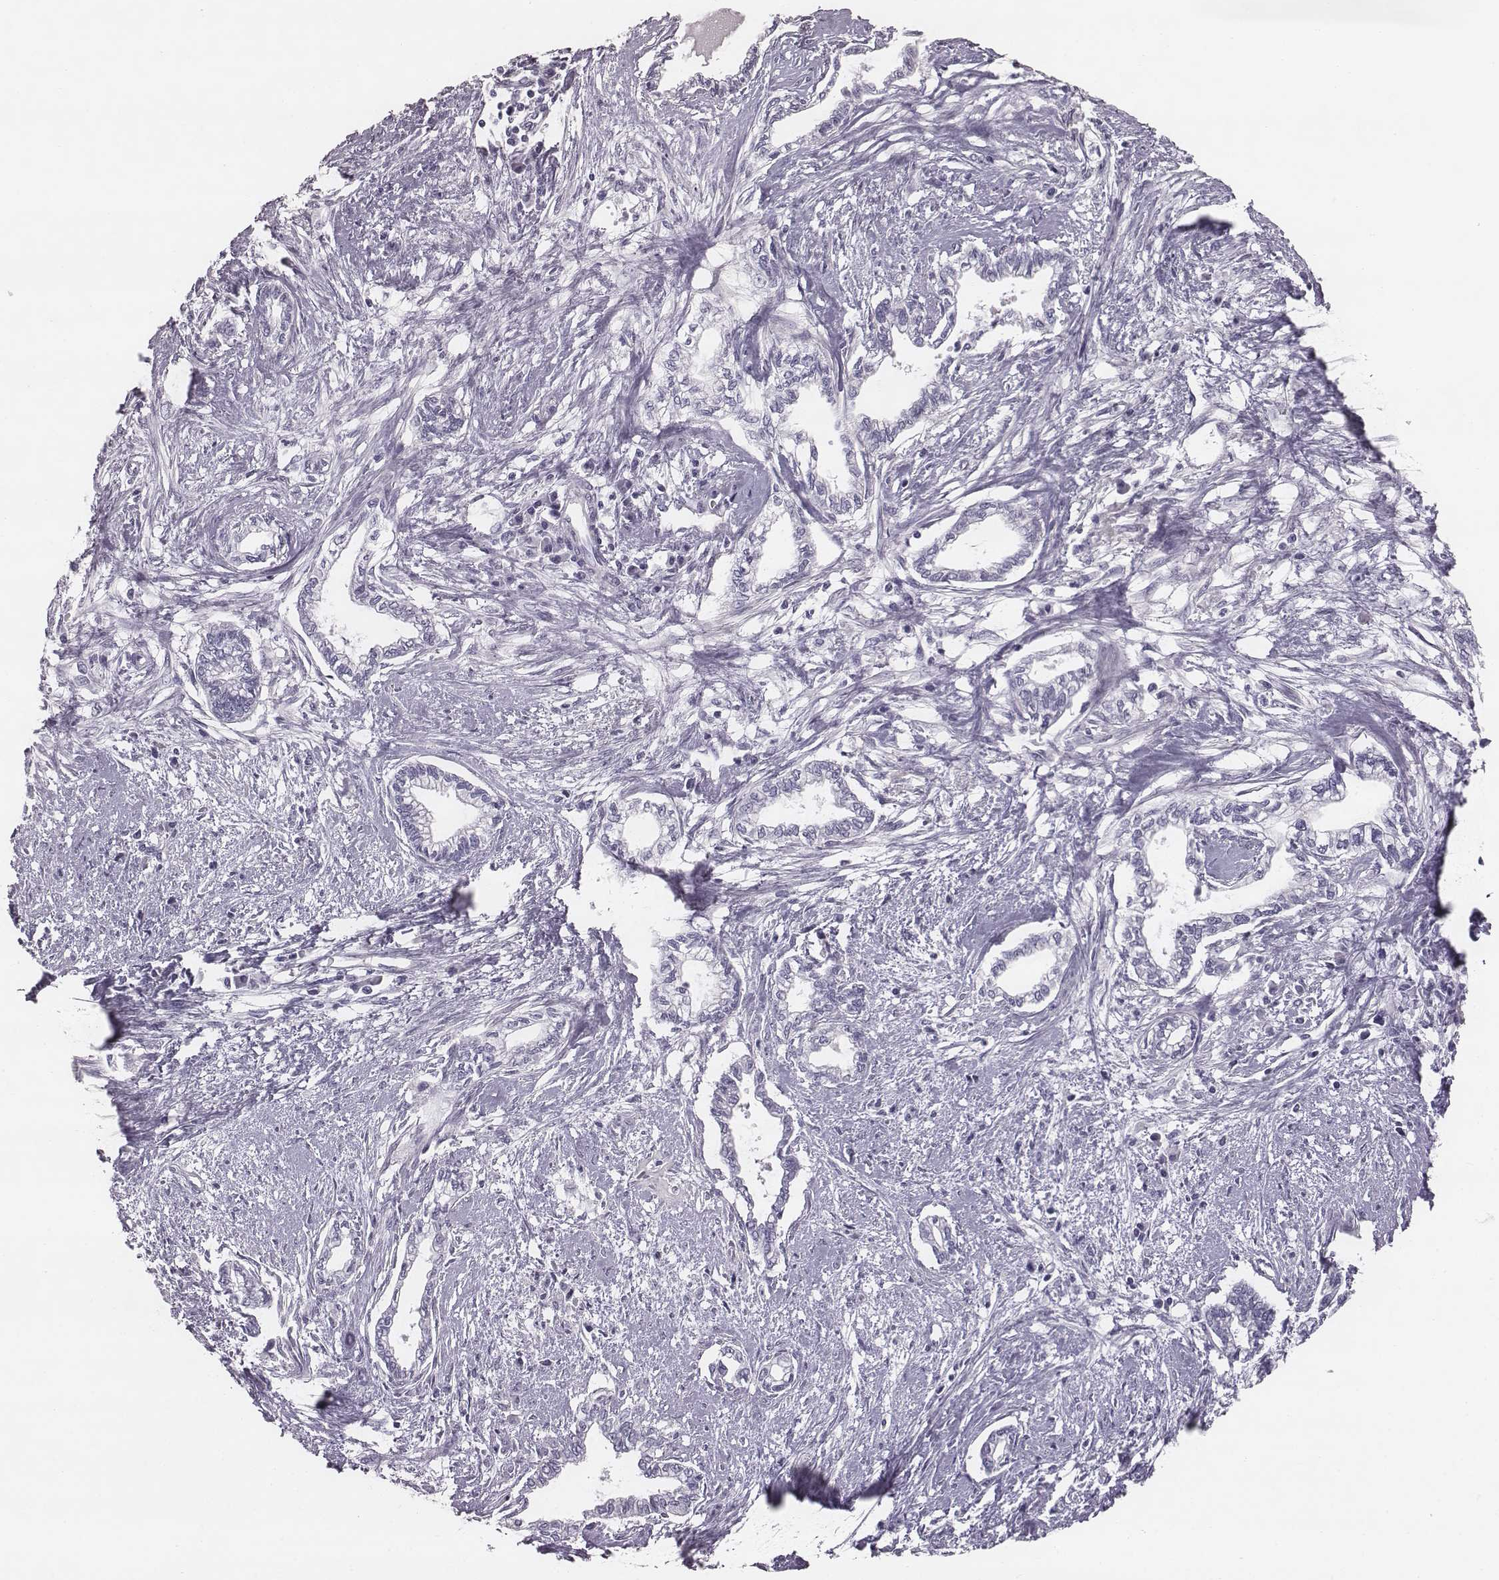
{"staining": {"intensity": "negative", "quantity": "none", "location": "none"}, "tissue": "cervical cancer", "cell_type": "Tumor cells", "image_type": "cancer", "snomed": [{"axis": "morphology", "description": "Adenocarcinoma, NOS"}, {"axis": "topography", "description": "Cervix"}], "caption": "Immunohistochemical staining of human cervical cancer reveals no significant expression in tumor cells.", "gene": "PDE8B", "patient": {"sex": "female", "age": 62}}